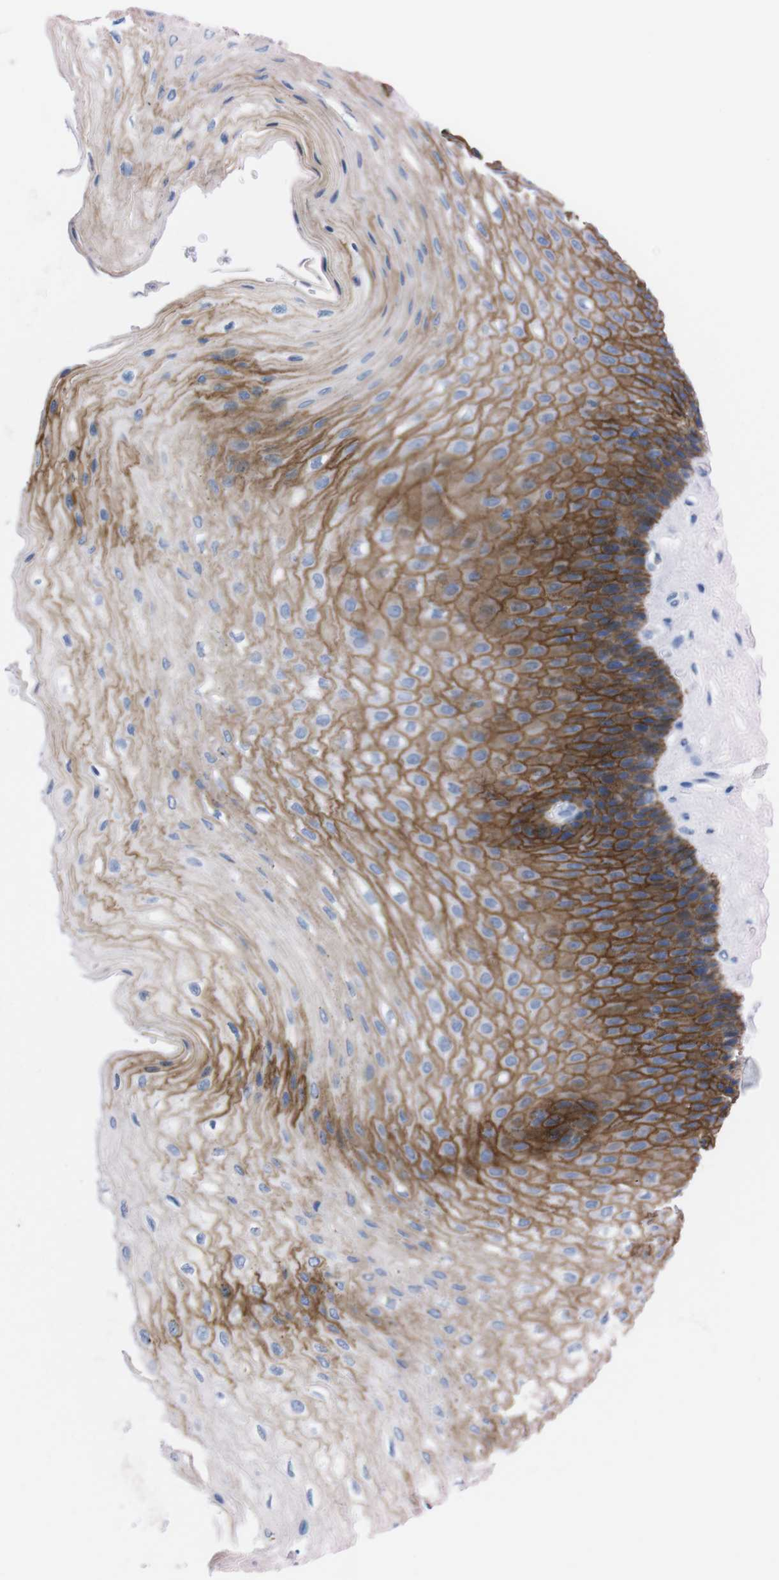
{"staining": {"intensity": "strong", "quantity": "25%-75%", "location": "cytoplasmic/membranous"}, "tissue": "esophagus", "cell_type": "Squamous epithelial cells", "image_type": "normal", "snomed": [{"axis": "morphology", "description": "Normal tissue, NOS"}, {"axis": "topography", "description": "Esophagus"}], "caption": "Protein staining reveals strong cytoplasmic/membranous staining in about 25%-75% of squamous epithelial cells in normal esophagus.", "gene": "TMEM243", "patient": {"sex": "female", "age": 72}}